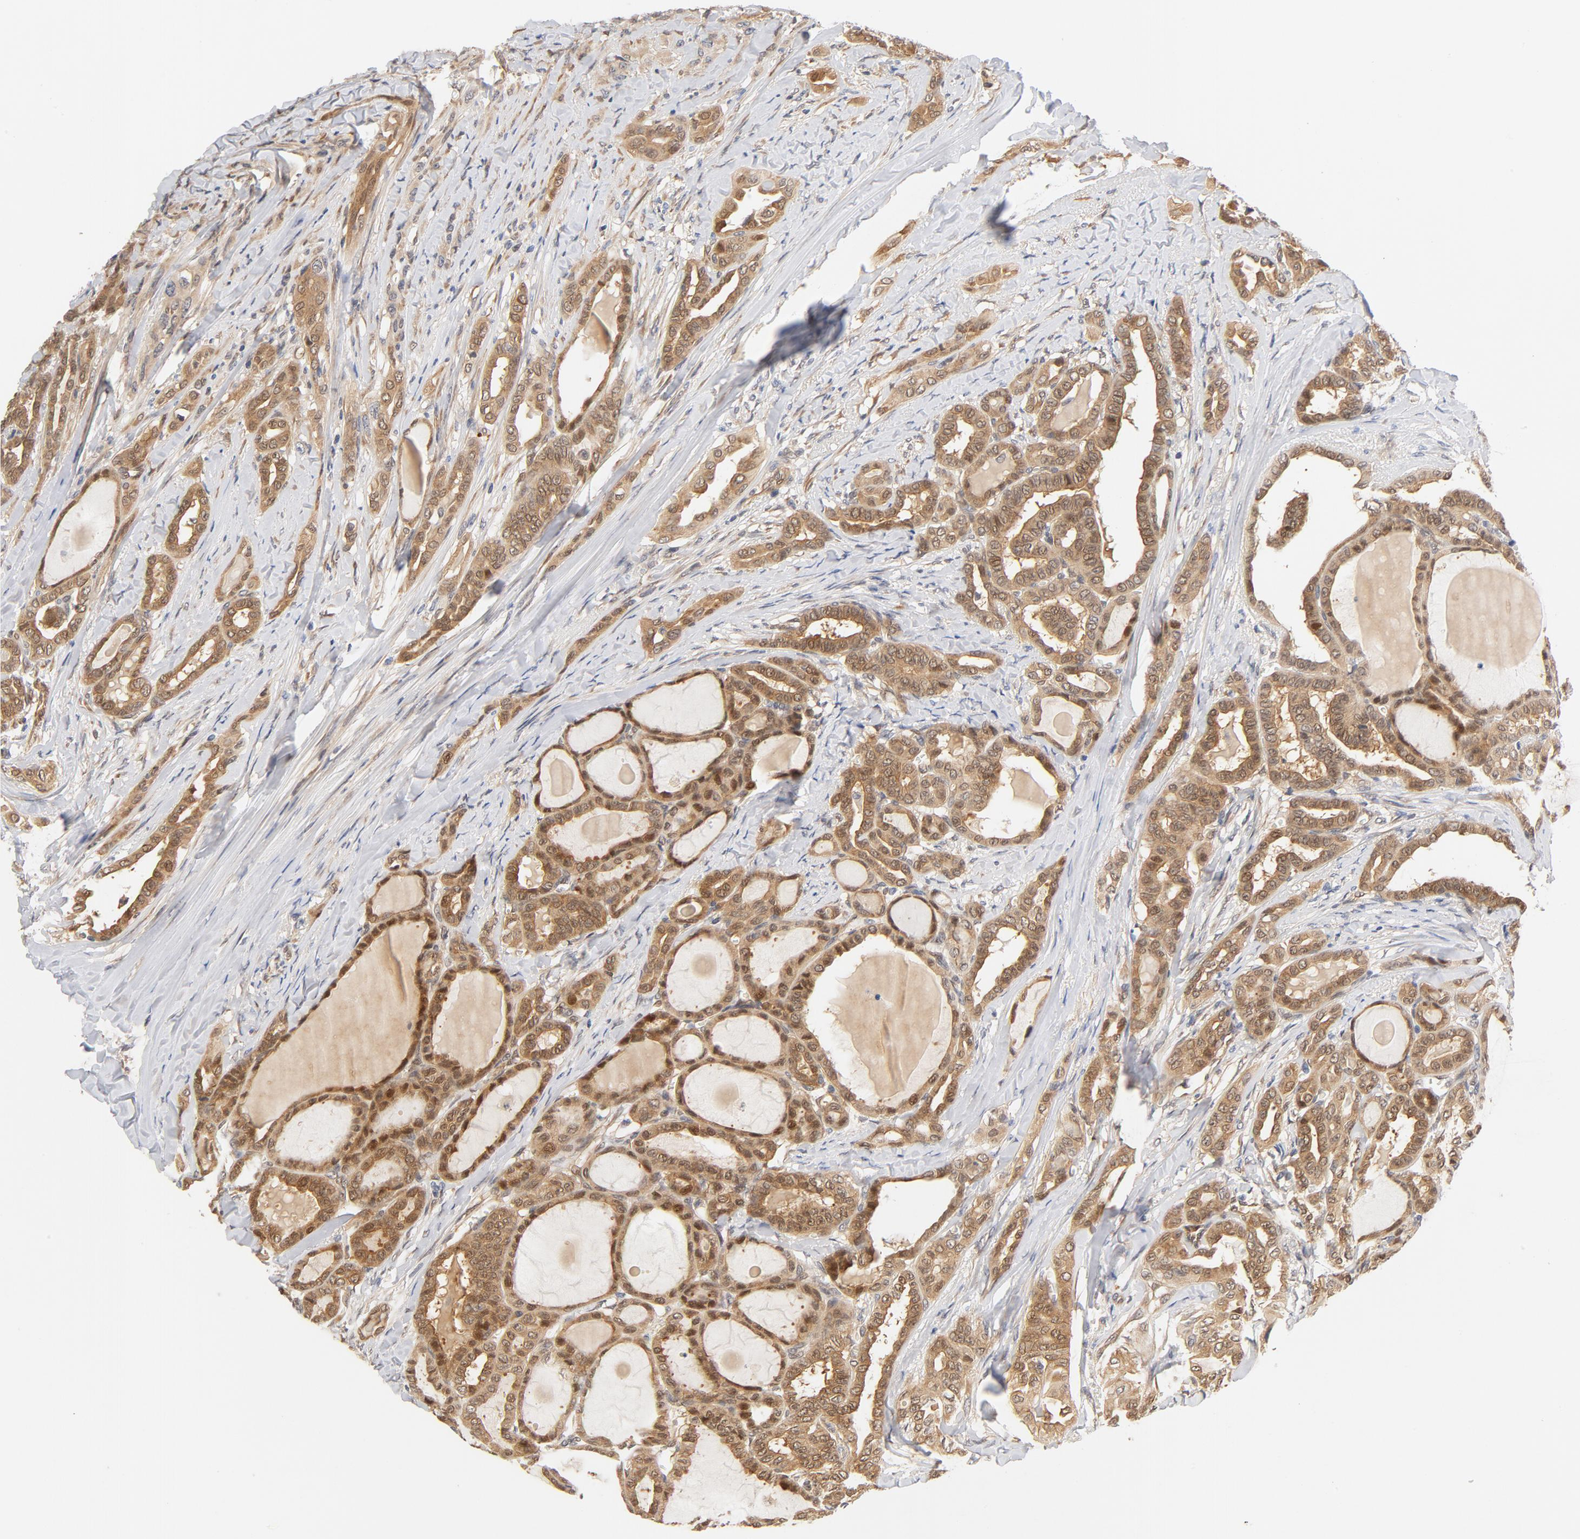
{"staining": {"intensity": "moderate", "quantity": ">75%", "location": "cytoplasmic/membranous,nuclear"}, "tissue": "thyroid cancer", "cell_type": "Tumor cells", "image_type": "cancer", "snomed": [{"axis": "morphology", "description": "Carcinoma, NOS"}, {"axis": "topography", "description": "Thyroid gland"}], "caption": "Immunohistochemical staining of carcinoma (thyroid) exhibits moderate cytoplasmic/membranous and nuclear protein staining in approximately >75% of tumor cells. The protein of interest is shown in brown color, while the nuclei are stained blue.", "gene": "EIF4E", "patient": {"sex": "female", "age": 91}}